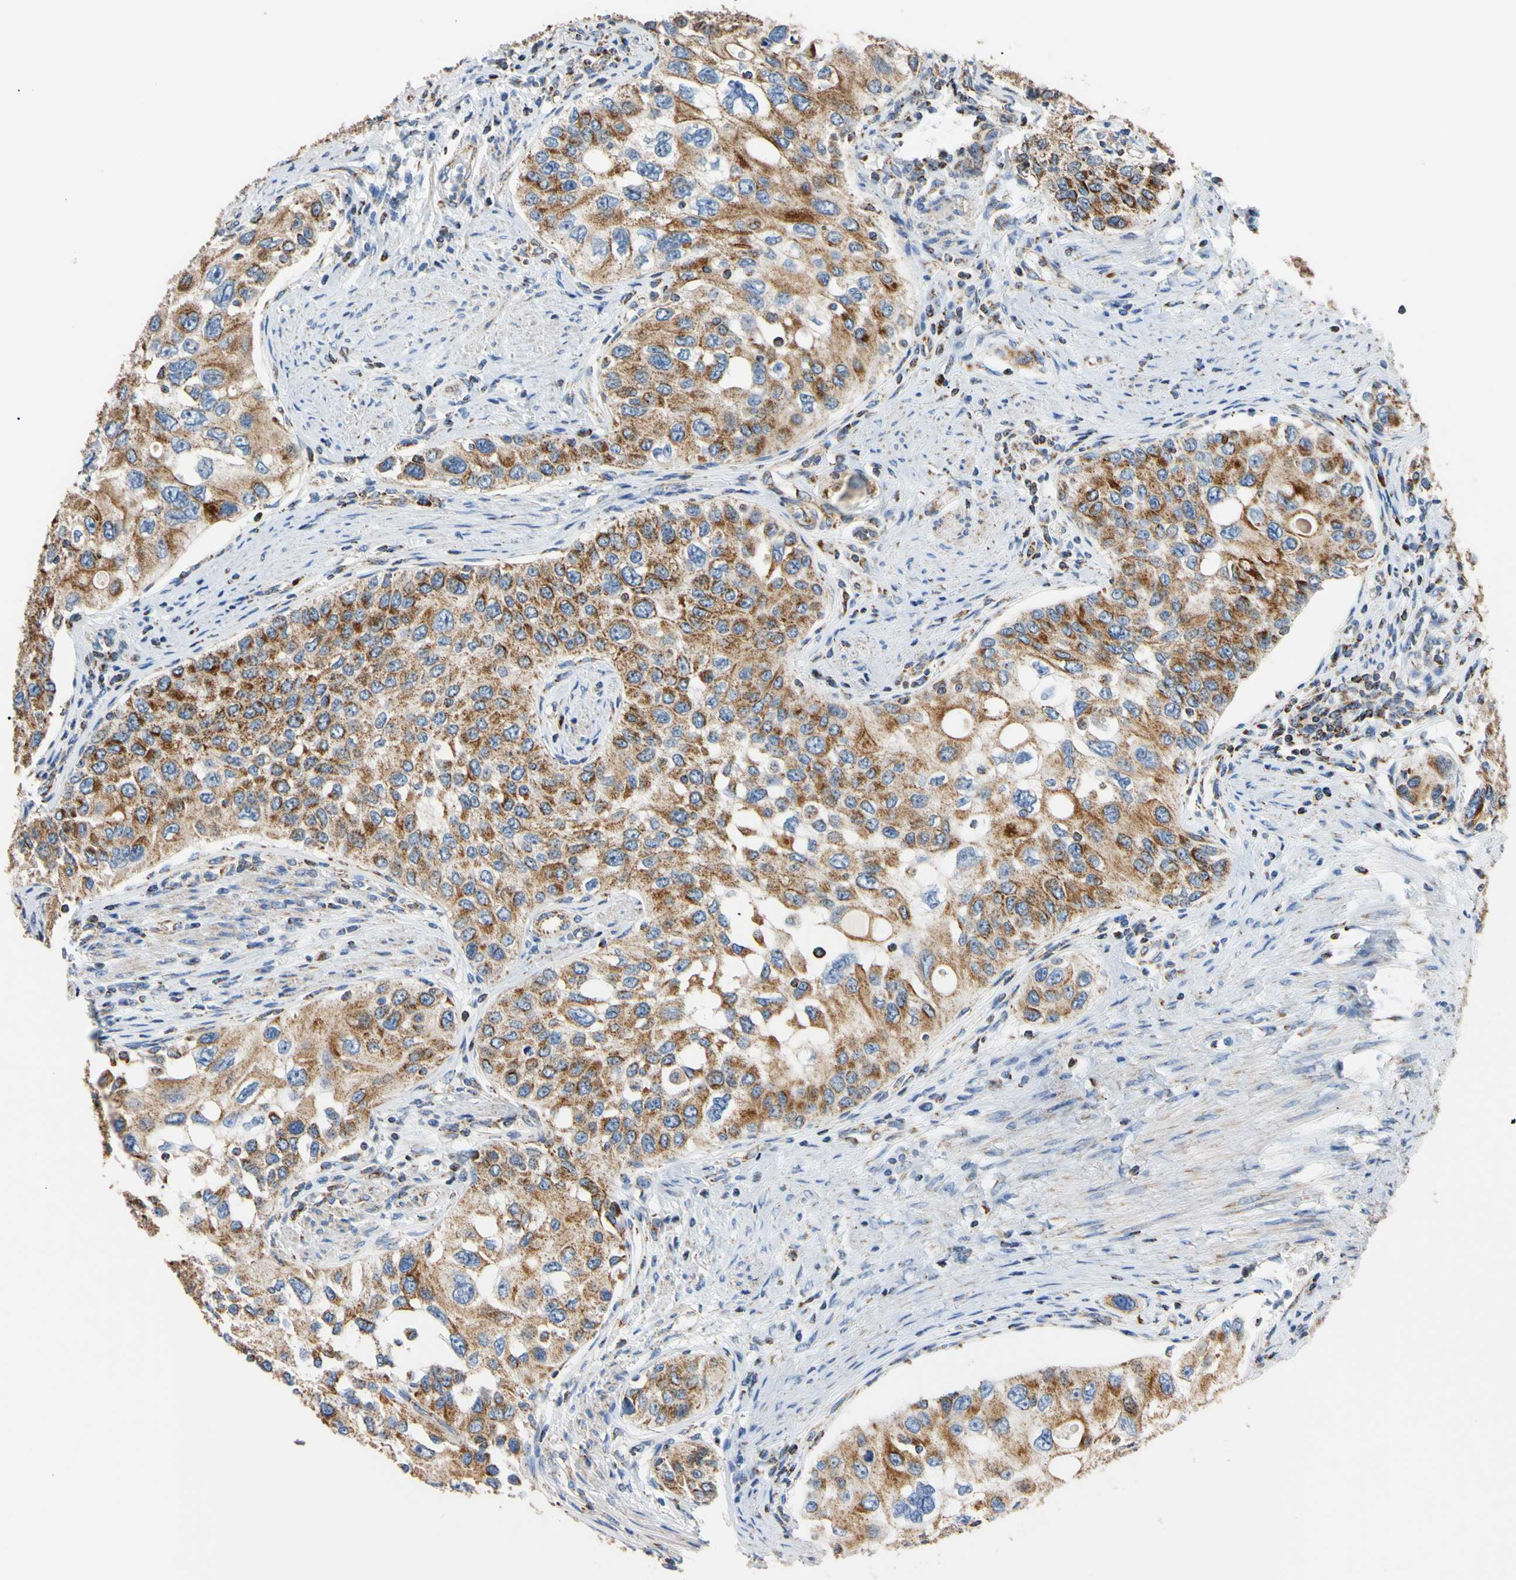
{"staining": {"intensity": "strong", "quantity": ">75%", "location": "cytoplasmic/membranous"}, "tissue": "urothelial cancer", "cell_type": "Tumor cells", "image_type": "cancer", "snomed": [{"axis": "morphology", "description": "Urothelial carcinoma, High grade"}, {"axis": "topography", "description": "Urinary bladder"}], "caption": "Immunohistochemical staining of human high-grade urothelial carcinoma reveals strong cytoplasmic/membranous protein positivity in about >75% of tumor cells.", "gene": "CLPP", "patient": {"sex": "female", "age": 56}}